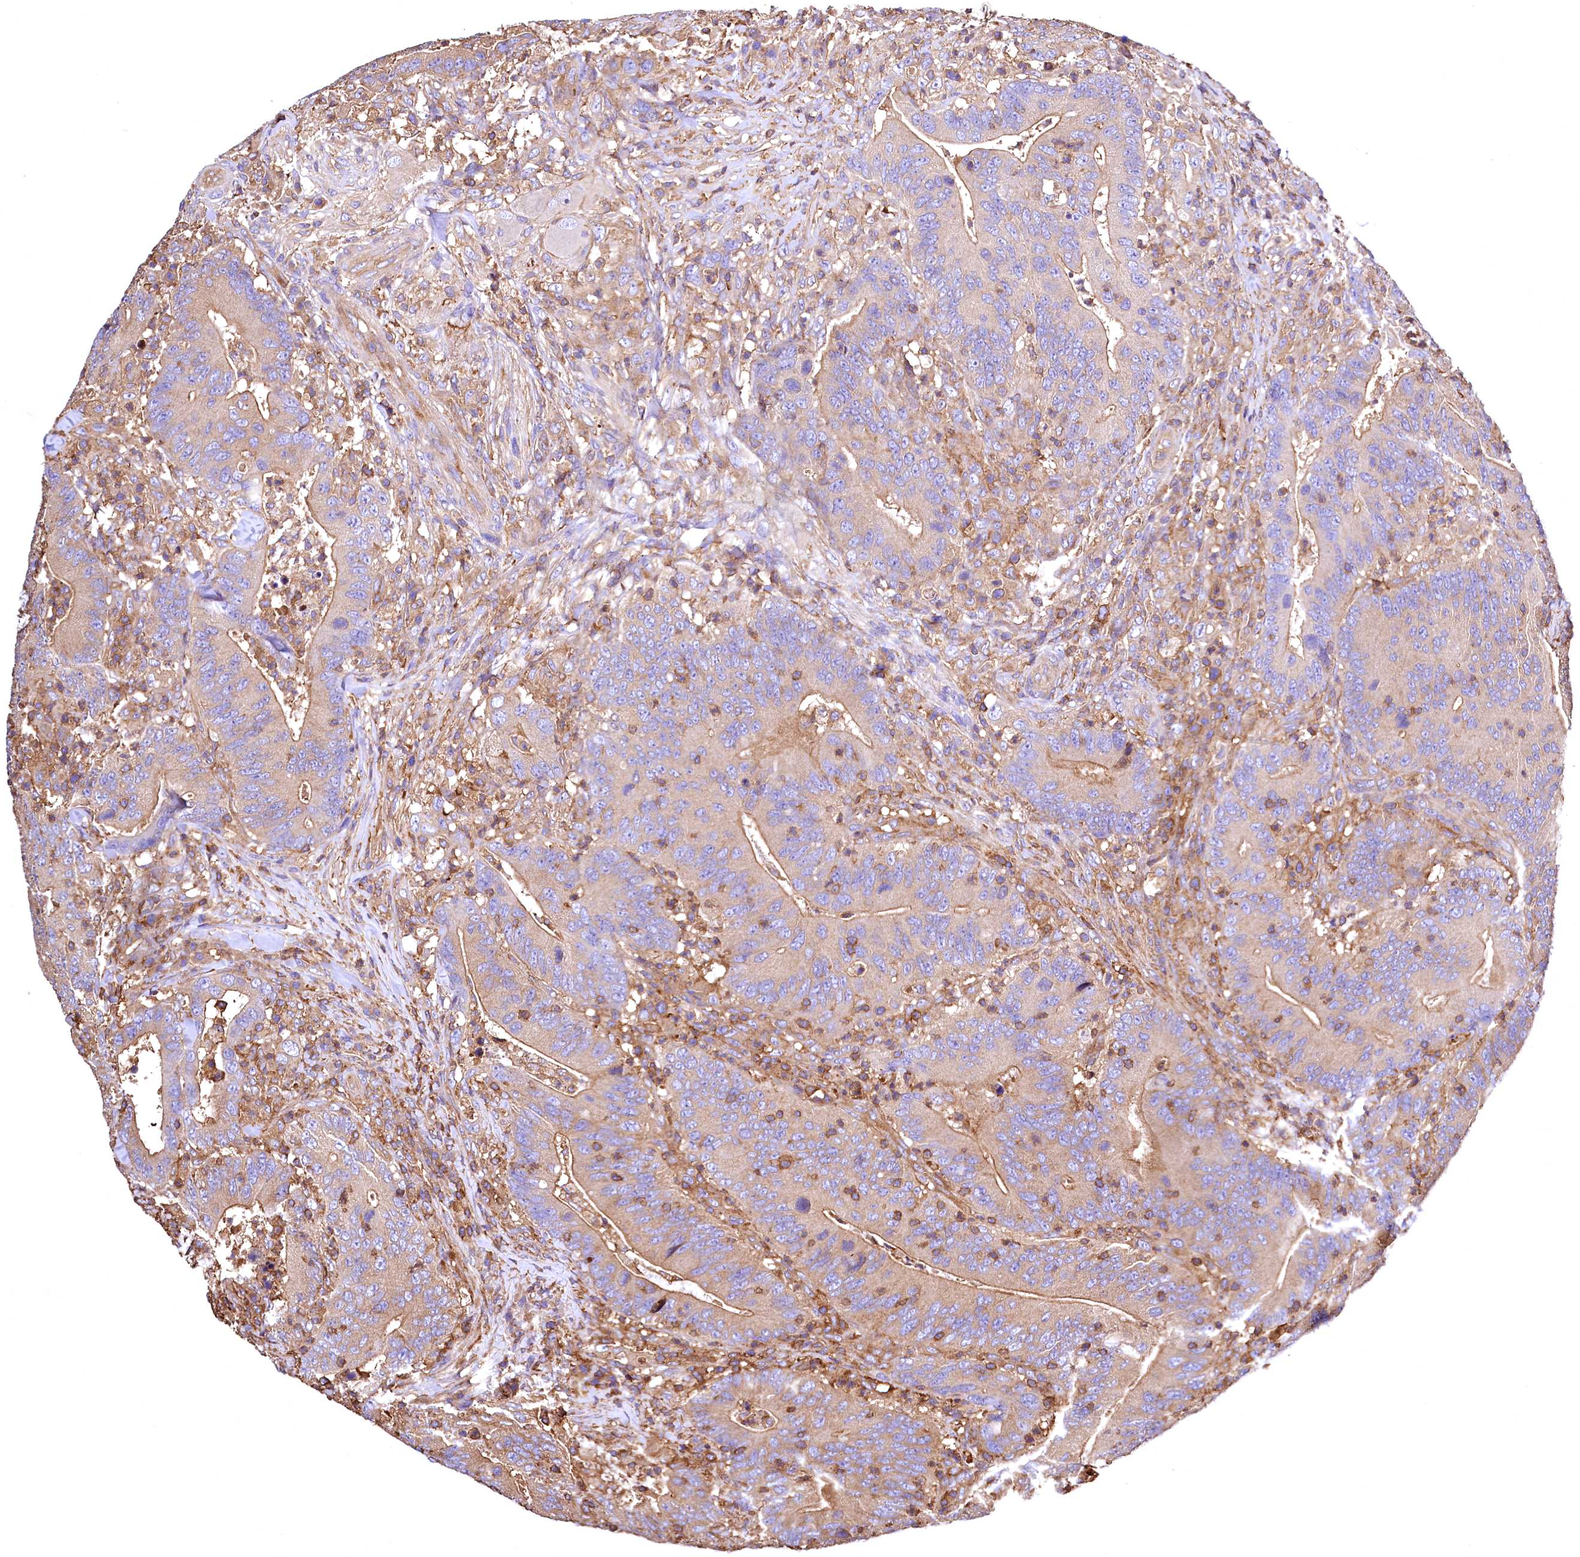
{"staining": {"intensity": "weak", "quantity": ">75%", "location": "cytoplasmic/membranous"}, "tissue": "colorectal cancer", "cell_type": "Tumor cells", "image_type": "cancer", "snomed": [{"axis": "morphology", "description": "Adenocarcinoma, NOS"}, {"axis": "topography", "description": "Colon"}], "caption": "Human colorectal cancer stained for a protein (brown) exhibits weak cytoplasmic/membranous positive positivity in approximately >75% of tumor cells.", "gene": "RARS2", "patient": {"sex": "female", "age": 66}}